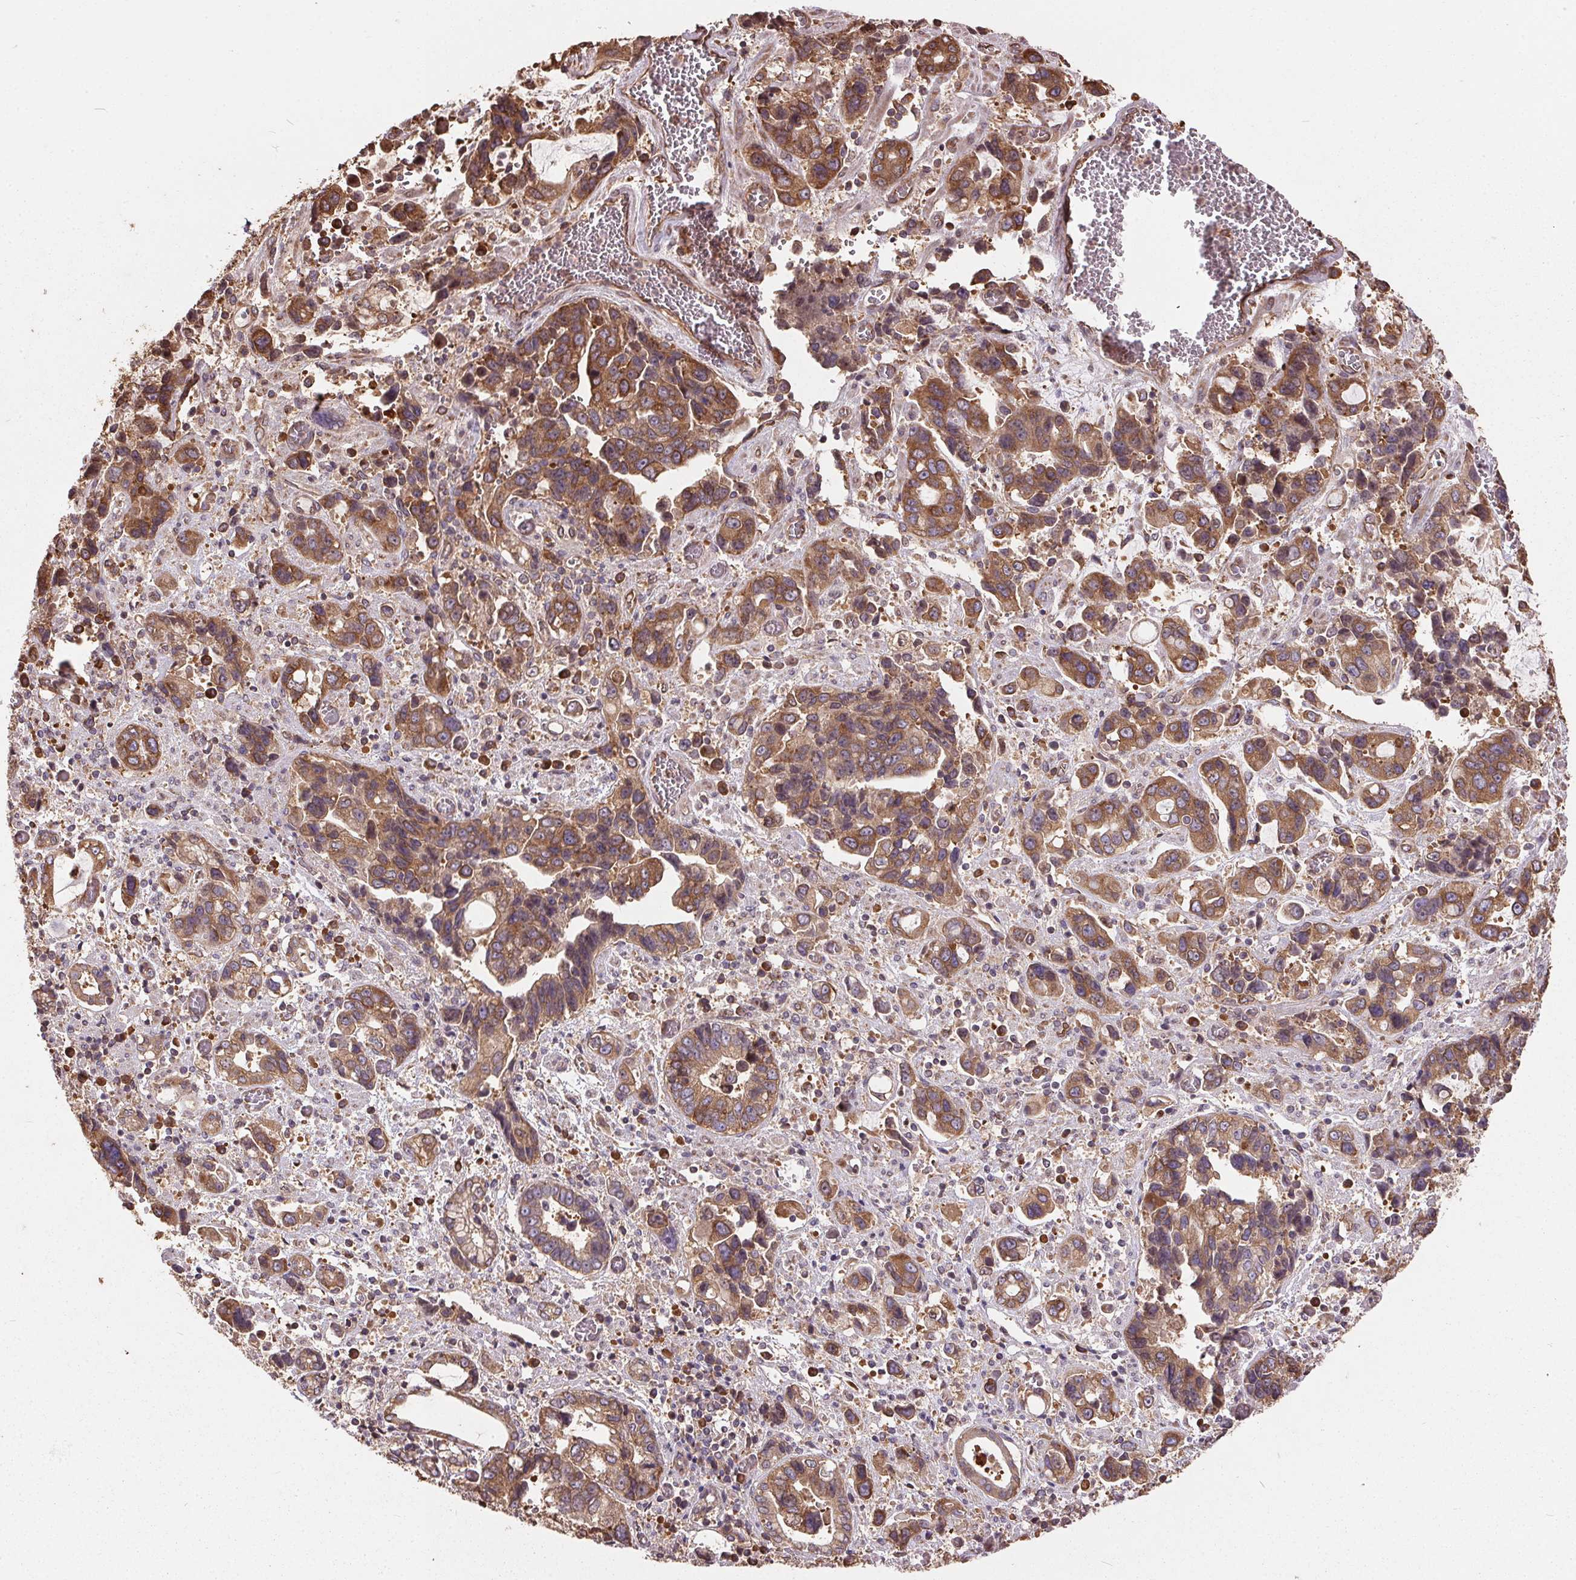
{"staining": {"intensity": "moderate", "quantity": ">75%", "location": "cytoplasmic/membranous"}, "tissue": "stomach cancer", "cell_type": "Tumor cells", "image_type": "cancer", "snomed": [{"axis": "morphology", "description": "Adenocarcinoma, NOS"}, {"axis": "topography", "description": "Stomach, upper"}], "caption": "Moderate cytoplasmic/membranous staining is present in approximately >75% of tumor cells in stomach adenocarcinoma.", "gene": "EIF2S1", "patient": {"sex": "female", "age": 81}}